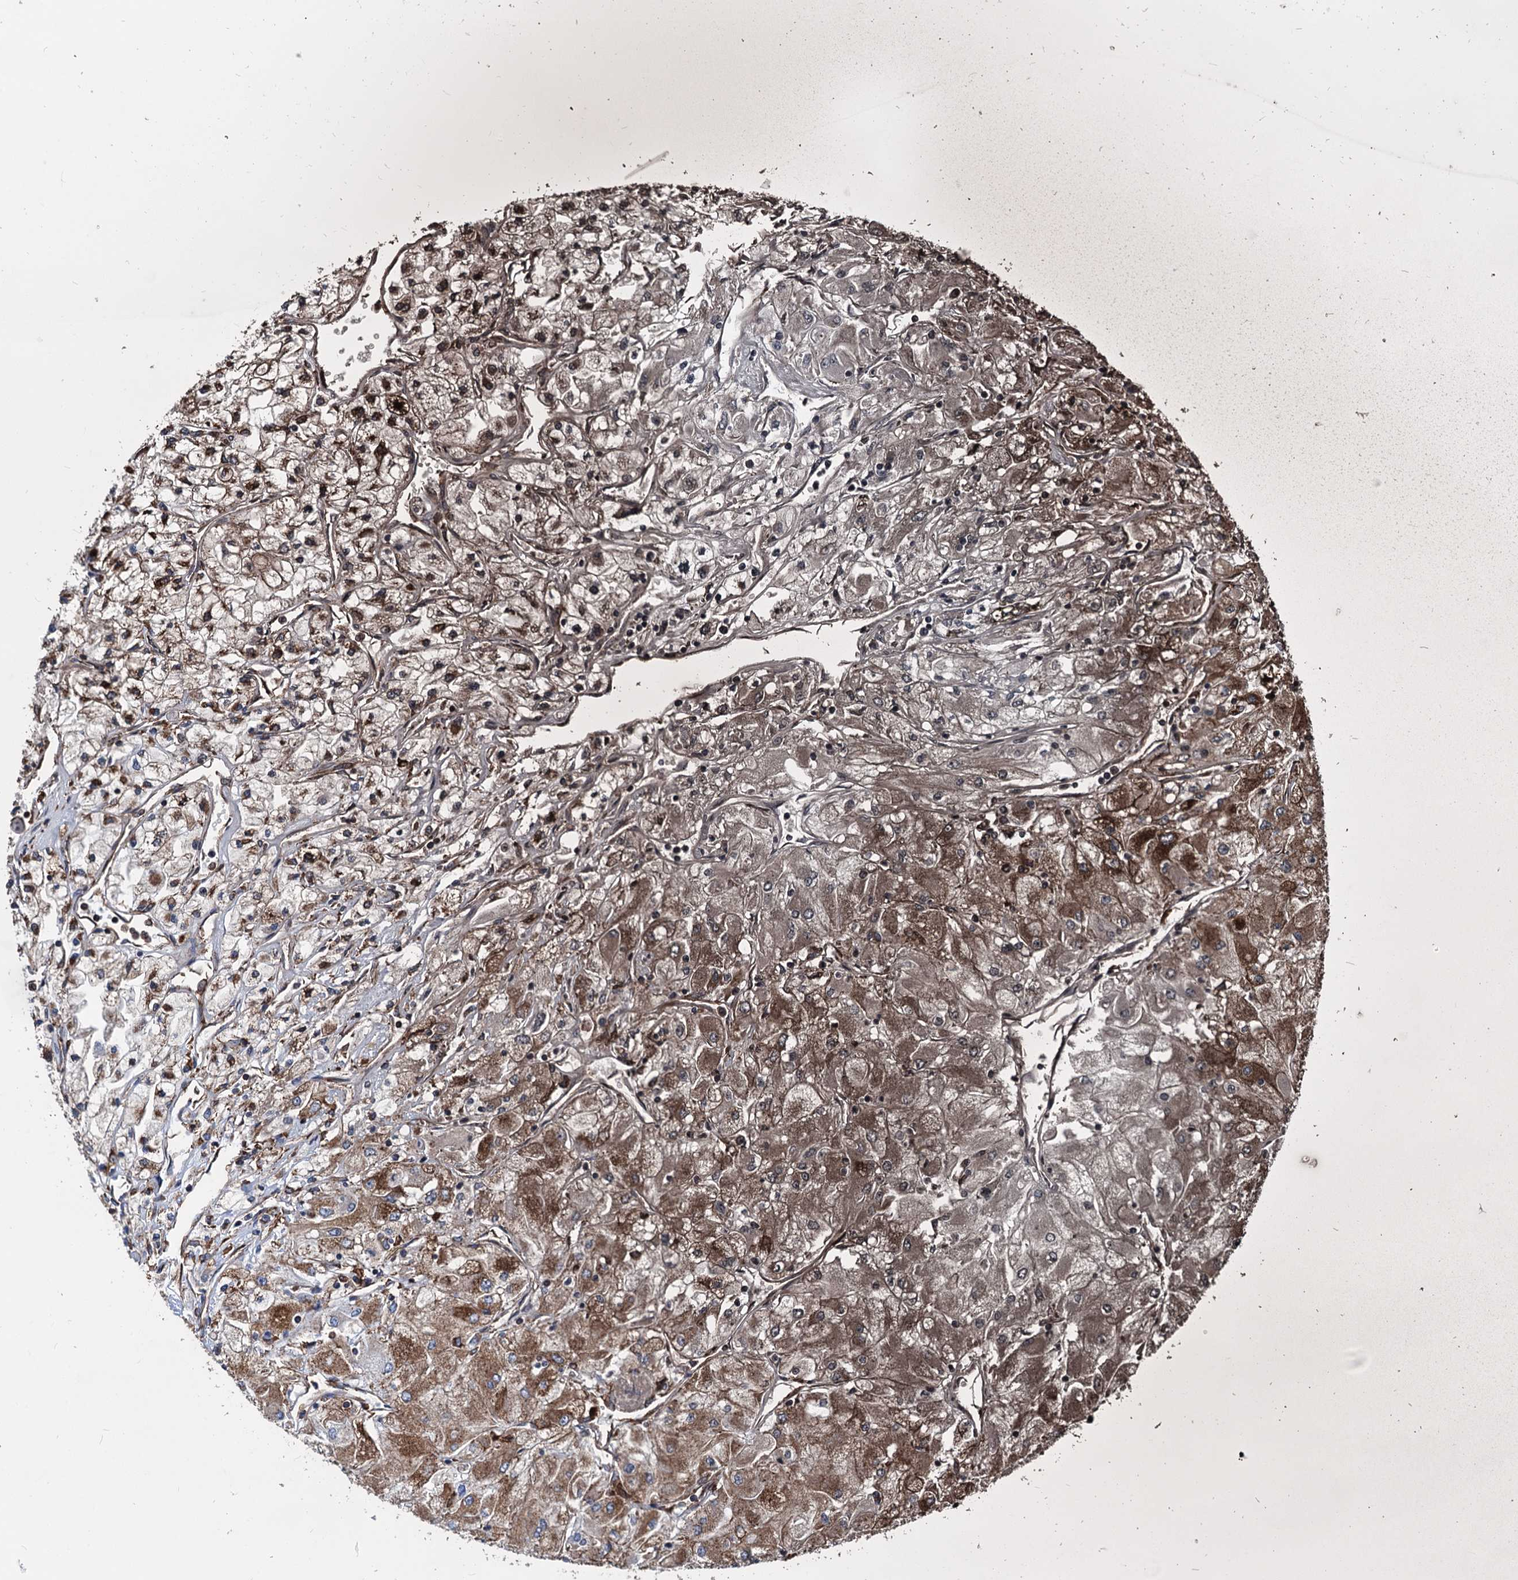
{"staining": {"intensity": "moderate", "quantity": ">75%", "location": "cytoplasmic/membranous"}, "tissue": "renal cancer", "cell_type": "Tumor cells", "image_type": "cancer", "snomed": [{"axis": "morphology", "description": "Adenocarcinoma, NOS"}, {"axis": "topography", "description": "Kidney"}], "caption": "Adenocarcinoma (renal) tissue demonstrates moderate cytoplasmic/membranous positivity in about >75% of tumor cells", "gene": "HSPA5", "patient": {"sex": "male", "age": 80}}